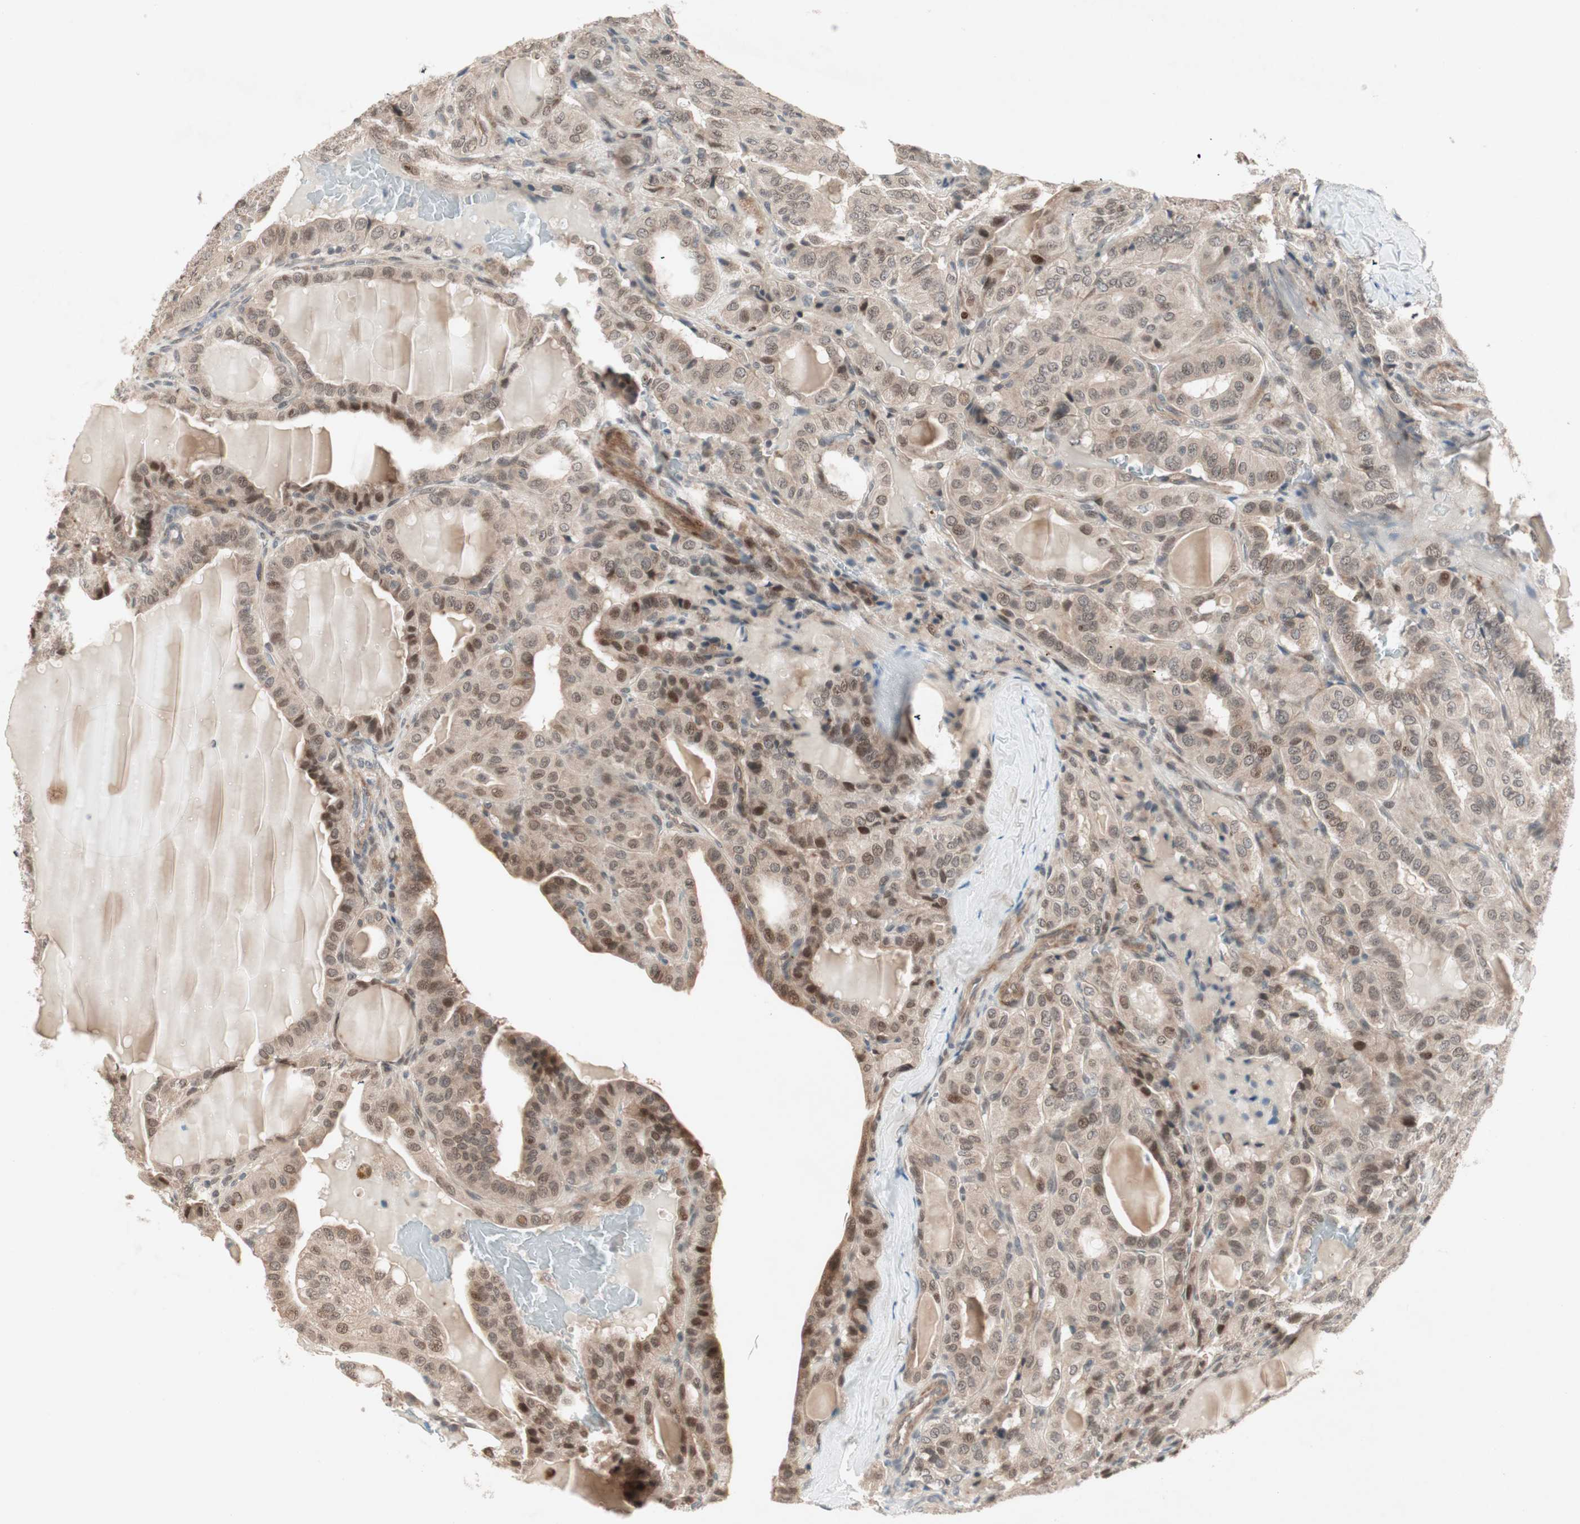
{"staining": {"intensity": "moderate", "quantity": ">75%", "location": "cytoplasmic/membranous,nuclear"}, "tissue": "thyroid cancer", "cell_type": "Tumor cells", "image_type": "cancer", "snomed": [{"axis": "morphology", "description": "Papillary adenocarcinoma, NOS"}, {"axis": "topography", "description": "Thyroid gland"}], "caption": "The histopathology image shows immunohistochemical staining of thyroid papillary adenocarcinoma. There is moderate cytoplasmic/membranous and nuclear staining is seen in about >75% of tumor cells. The protein is stained brown, and the nuclei are stained in blue (DAB IHC with brightfield microscopy, high magnification).", "gene": "PGBD1", "patient": {"sex": "male", "age": 77}}